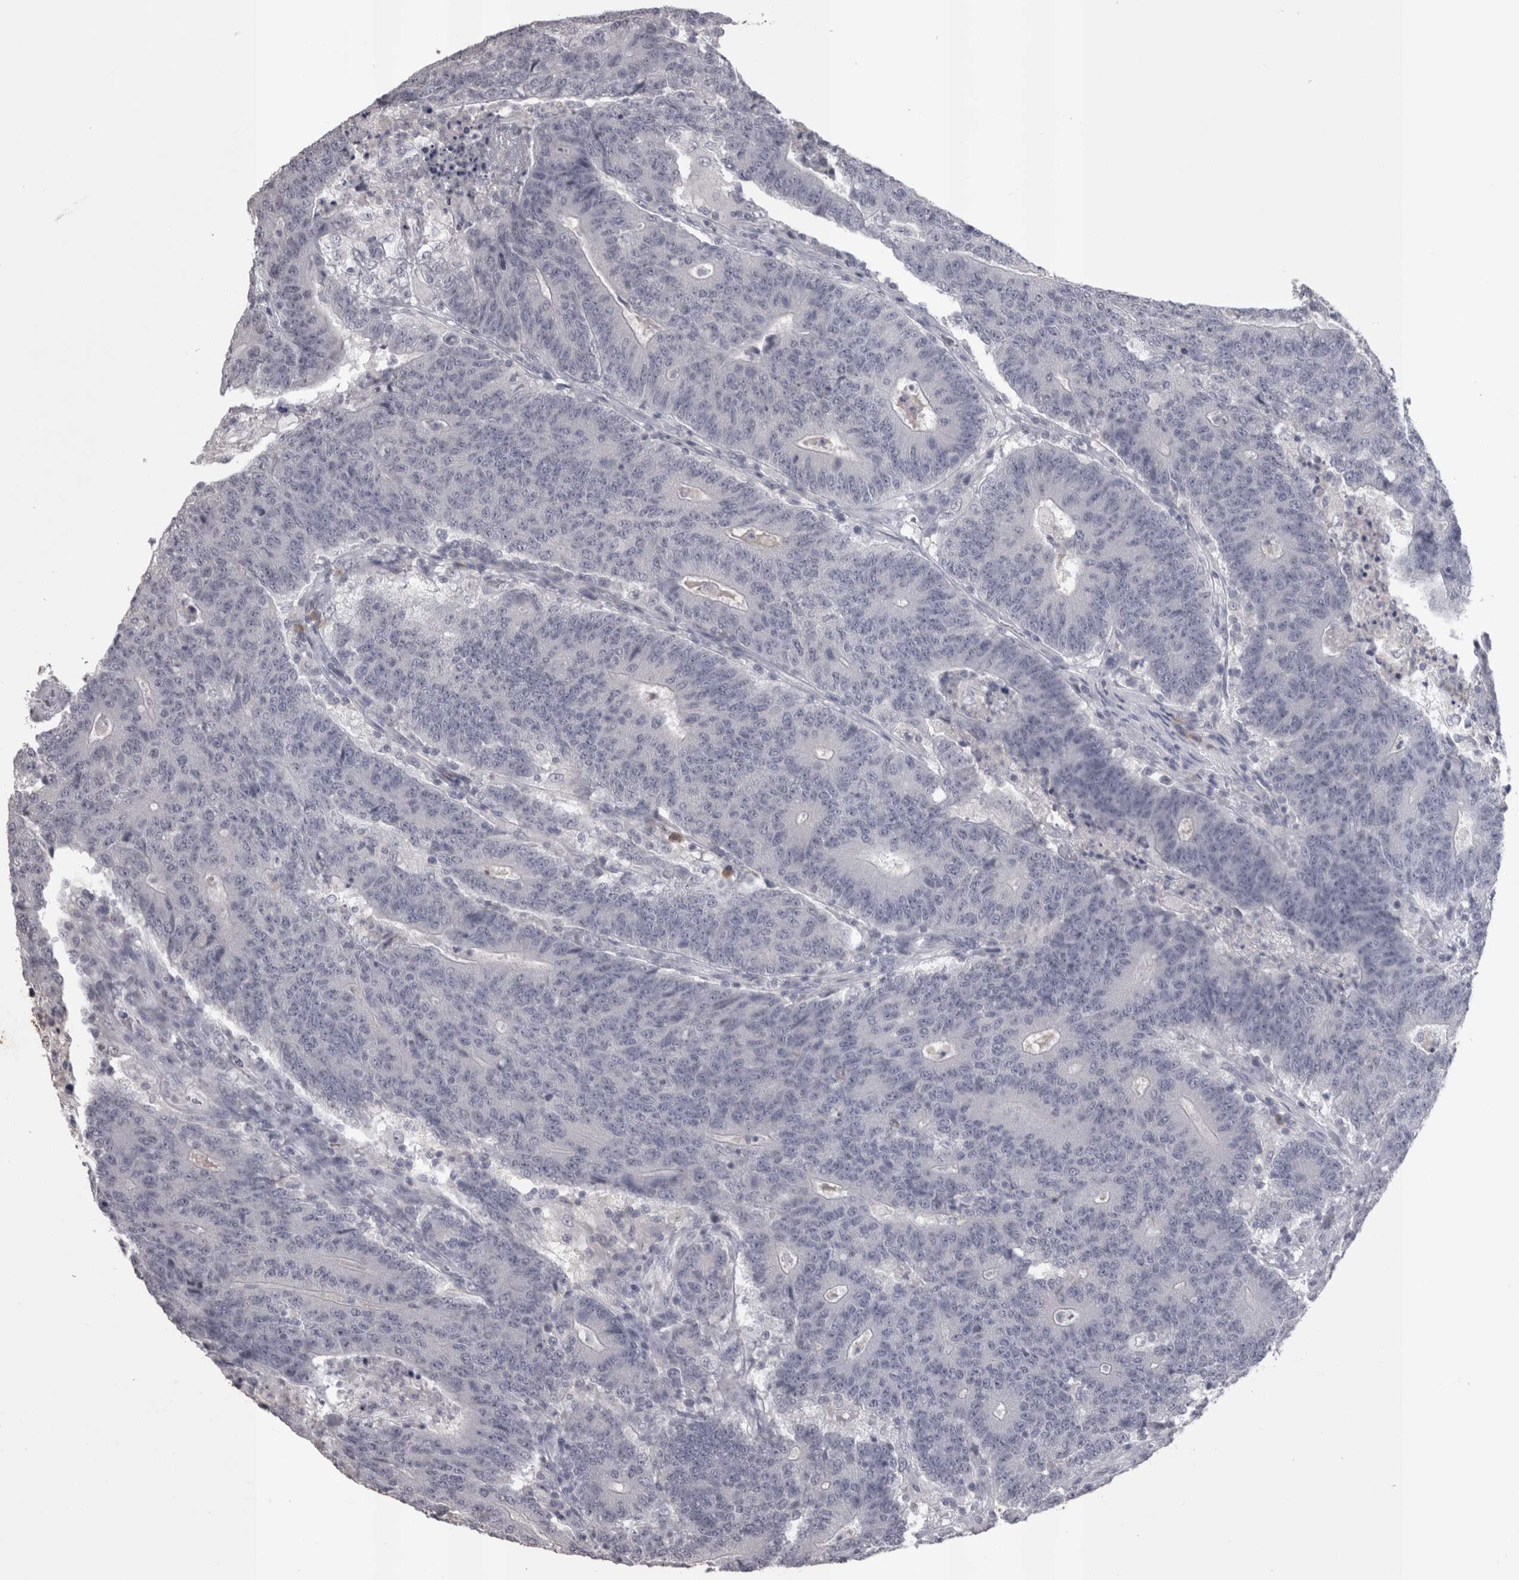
{"staining": {"intensity": "negative", "quantity": "none", "location": "none"}, "tissue": "colorectal cancer", "cell_type": "Tumor cells", "image_type": "cancer", "snomed": [{"axis": "morphology", "description": "Normal tissue, NOS"}, {"axis": "morphology", "description": "Adenocarcinoma, NOS"}, {"axis": "topography", "description": "Colon"}], "caption": "High power microscopy histopathology image of an immunohistochemistry (IHC) image of colorectal cancer (adenocarcinoma), revealing no significant expression in tumor cells.", "gene": "LAX1", "patient": {"sex": "female", "age": 75}}